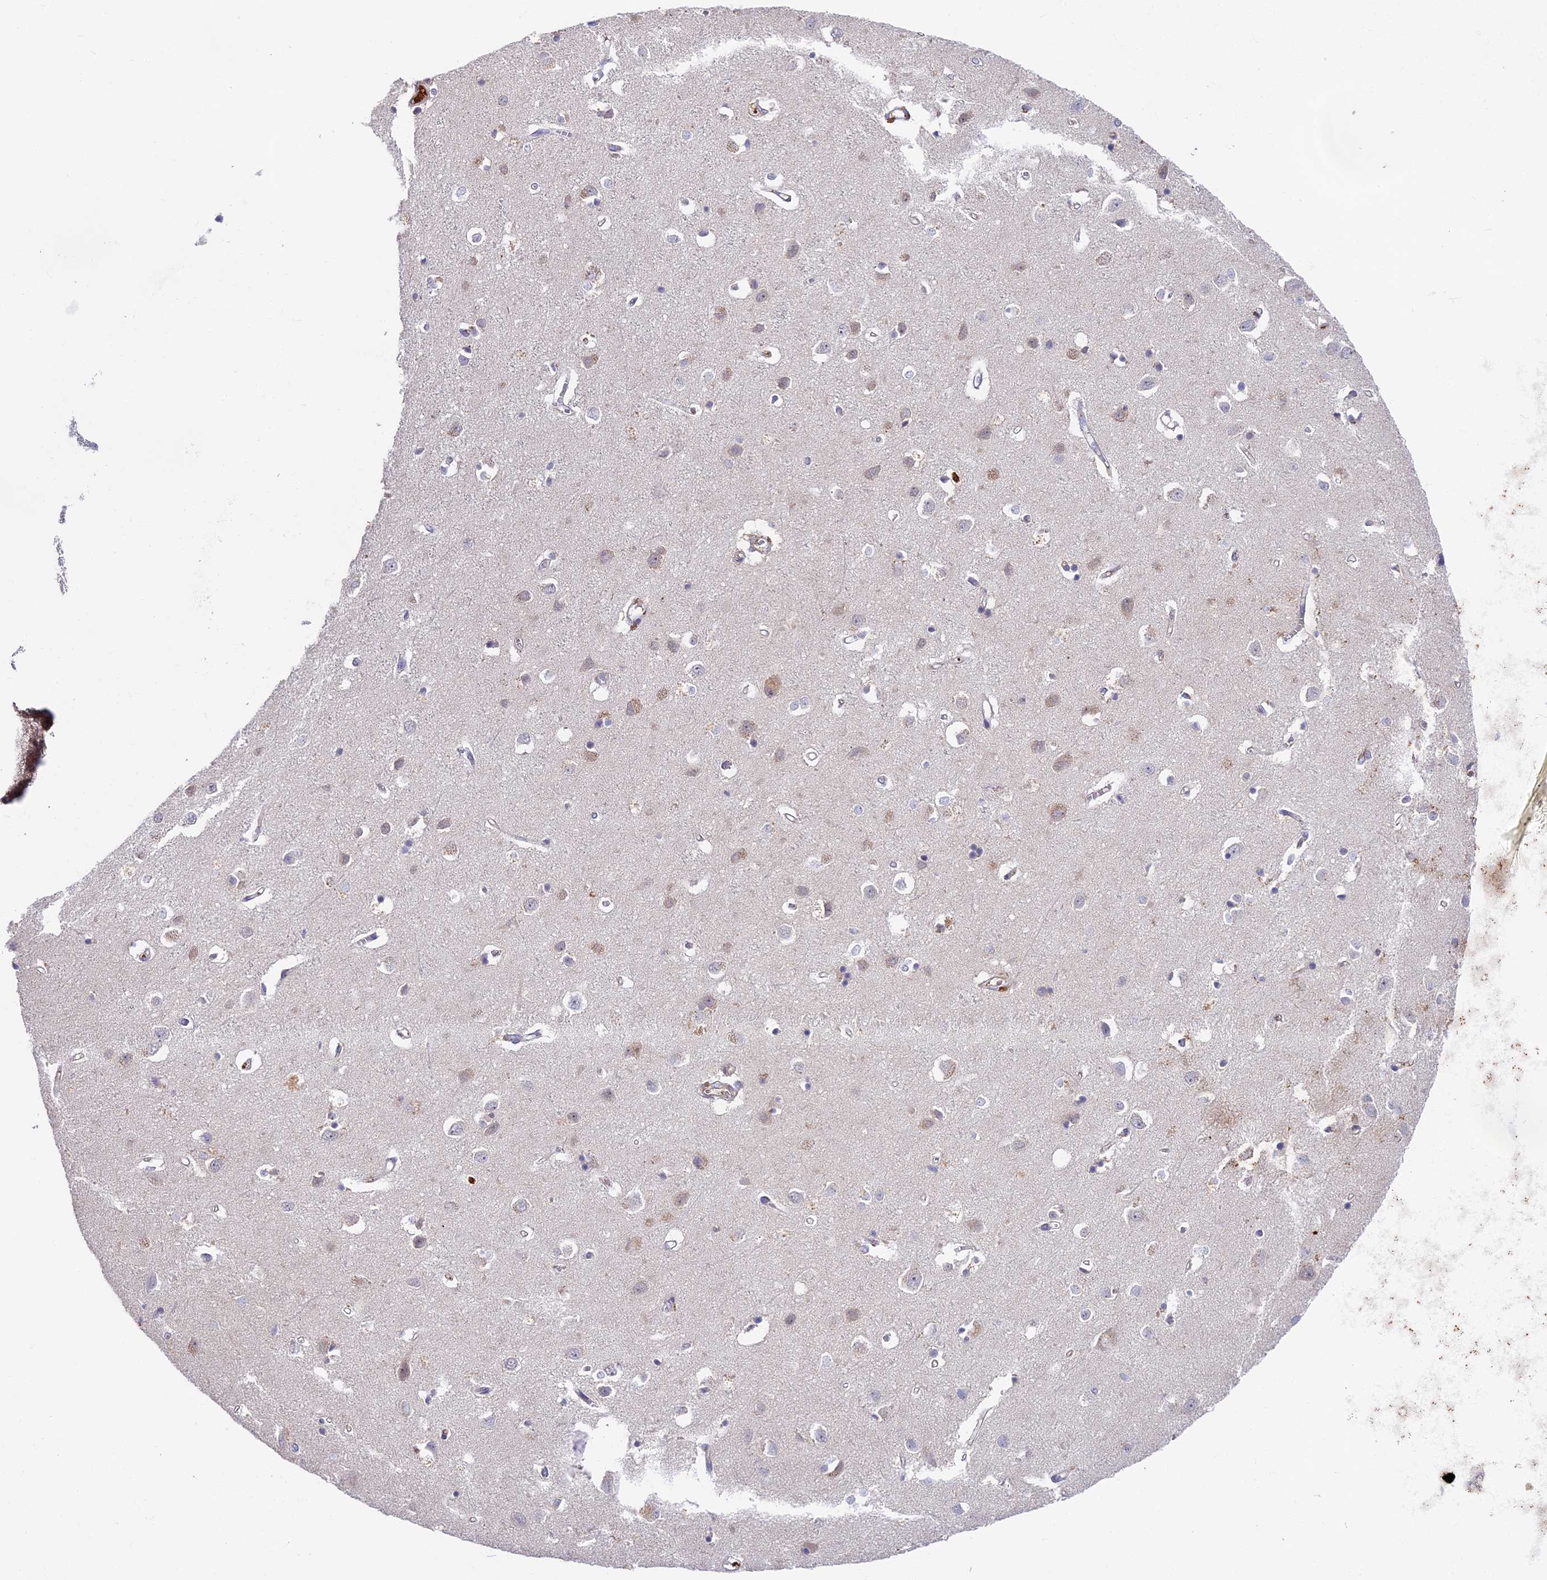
{"staining": {"intensity": "negative", "quantity": "none", "location": "none"}, "tissue": "cerebral cortex", "cell_type": "Endothelial cells", "image_type": "normal", "snomed": [{"axis": "morphology", "description": "Normal tissue, NOS"}, {"axis": "topography", "description": "Cerebral cortex"}], "caption": "IHC of normal cerebral cortex displays no expression in endothelial cells.", "gene": "ADGRD1", "patient": {"sex": "female", "age": 64}}